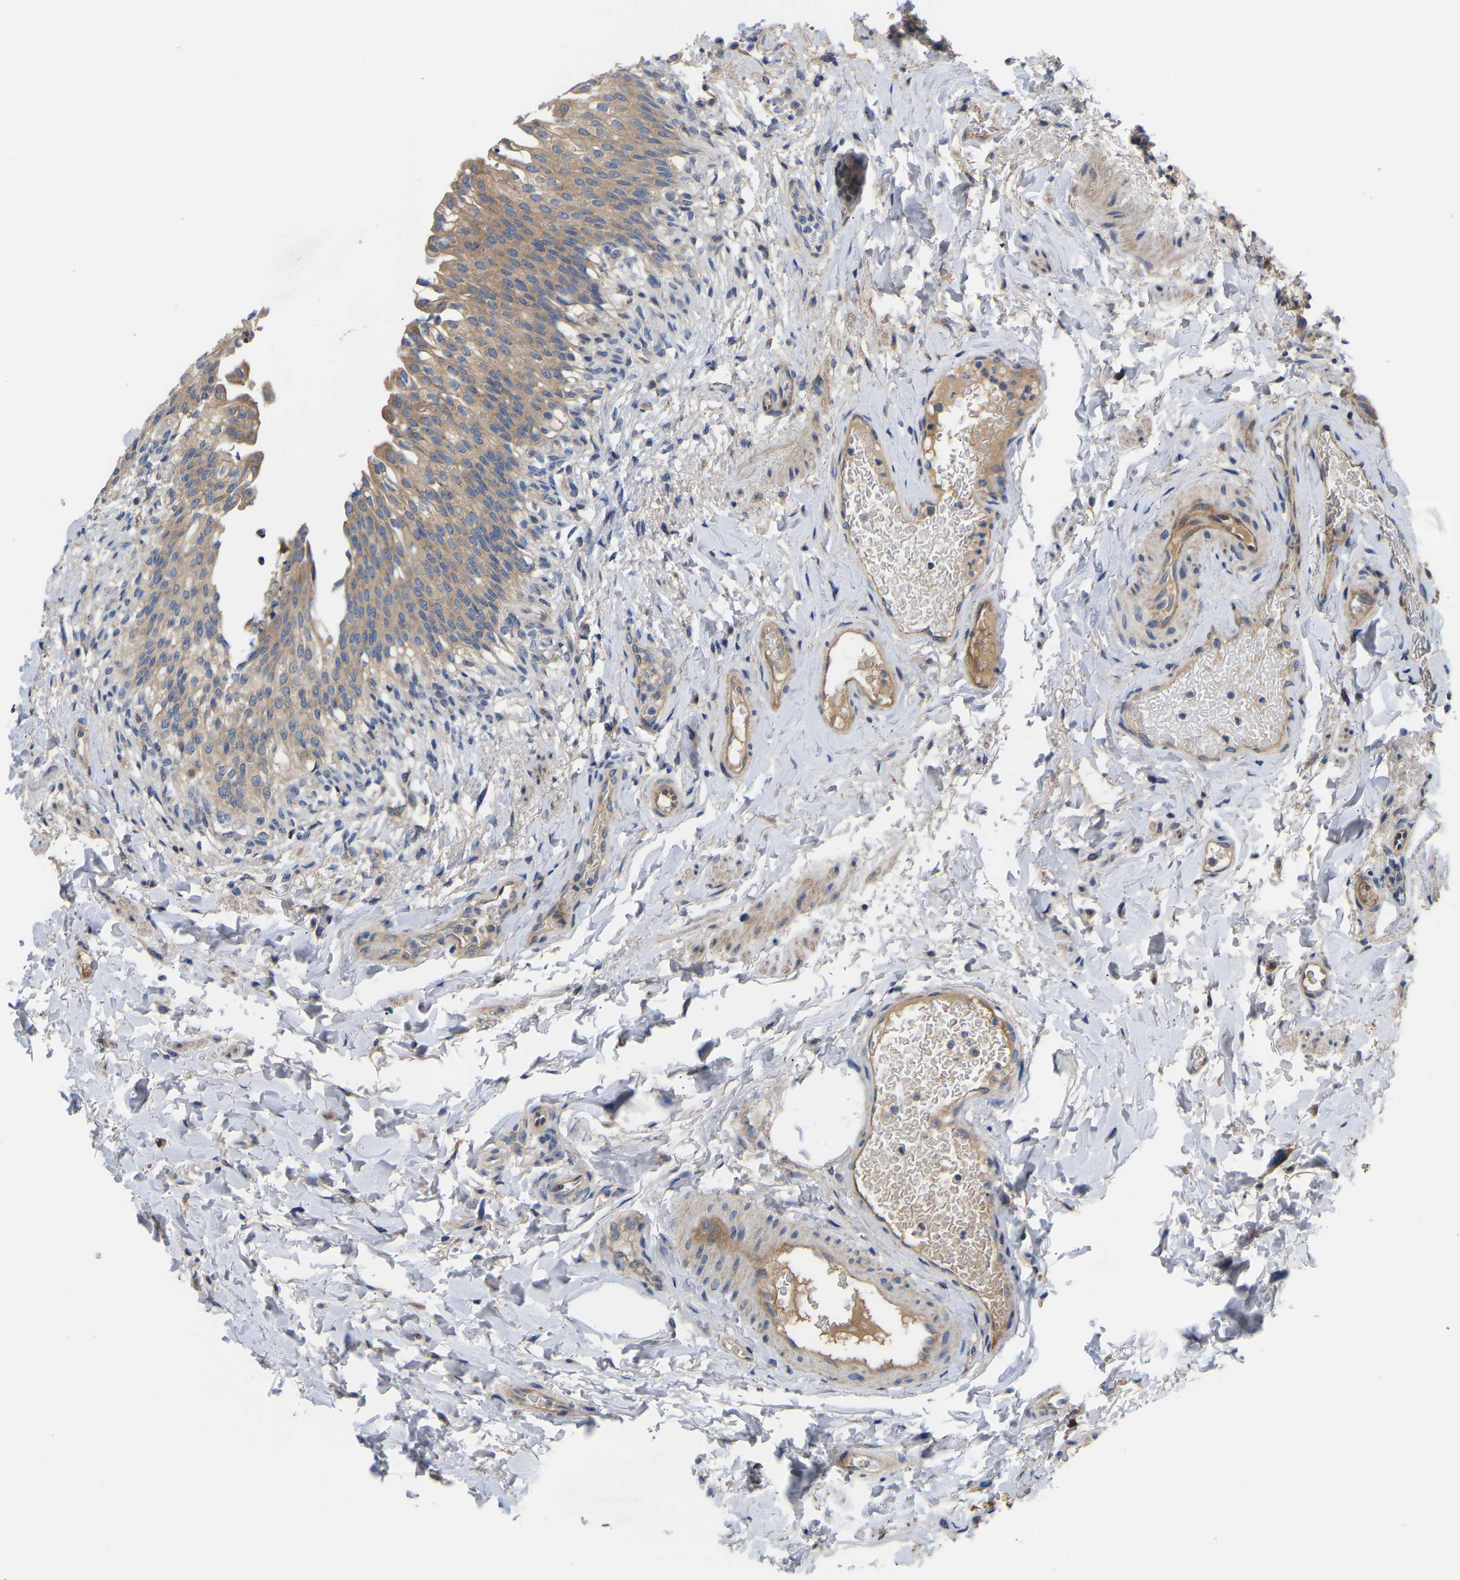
{"staining": {"intensity": "moderate", "quantity": ">75%", "location": "cytoplasmic/membranous"}, "tissue": "urinary bladder", "cell_type": "Urothelial cells", "image_type": "normal", "snomed": [{"axis": "morphology", "description": "Normal tissue, NOS"}, {"axis": "topography", "description": "Urinary bladder"}], "caption": "An immunohistochemistry histopathology image of unremarkable tissue is shown. Protein staining in brown highlights moderate cytoplasmic/membranous positivity in urinary bladder within urothelial cells.", "gene": "AIMP2", "patient": {"sex": "female", "age": 60}}